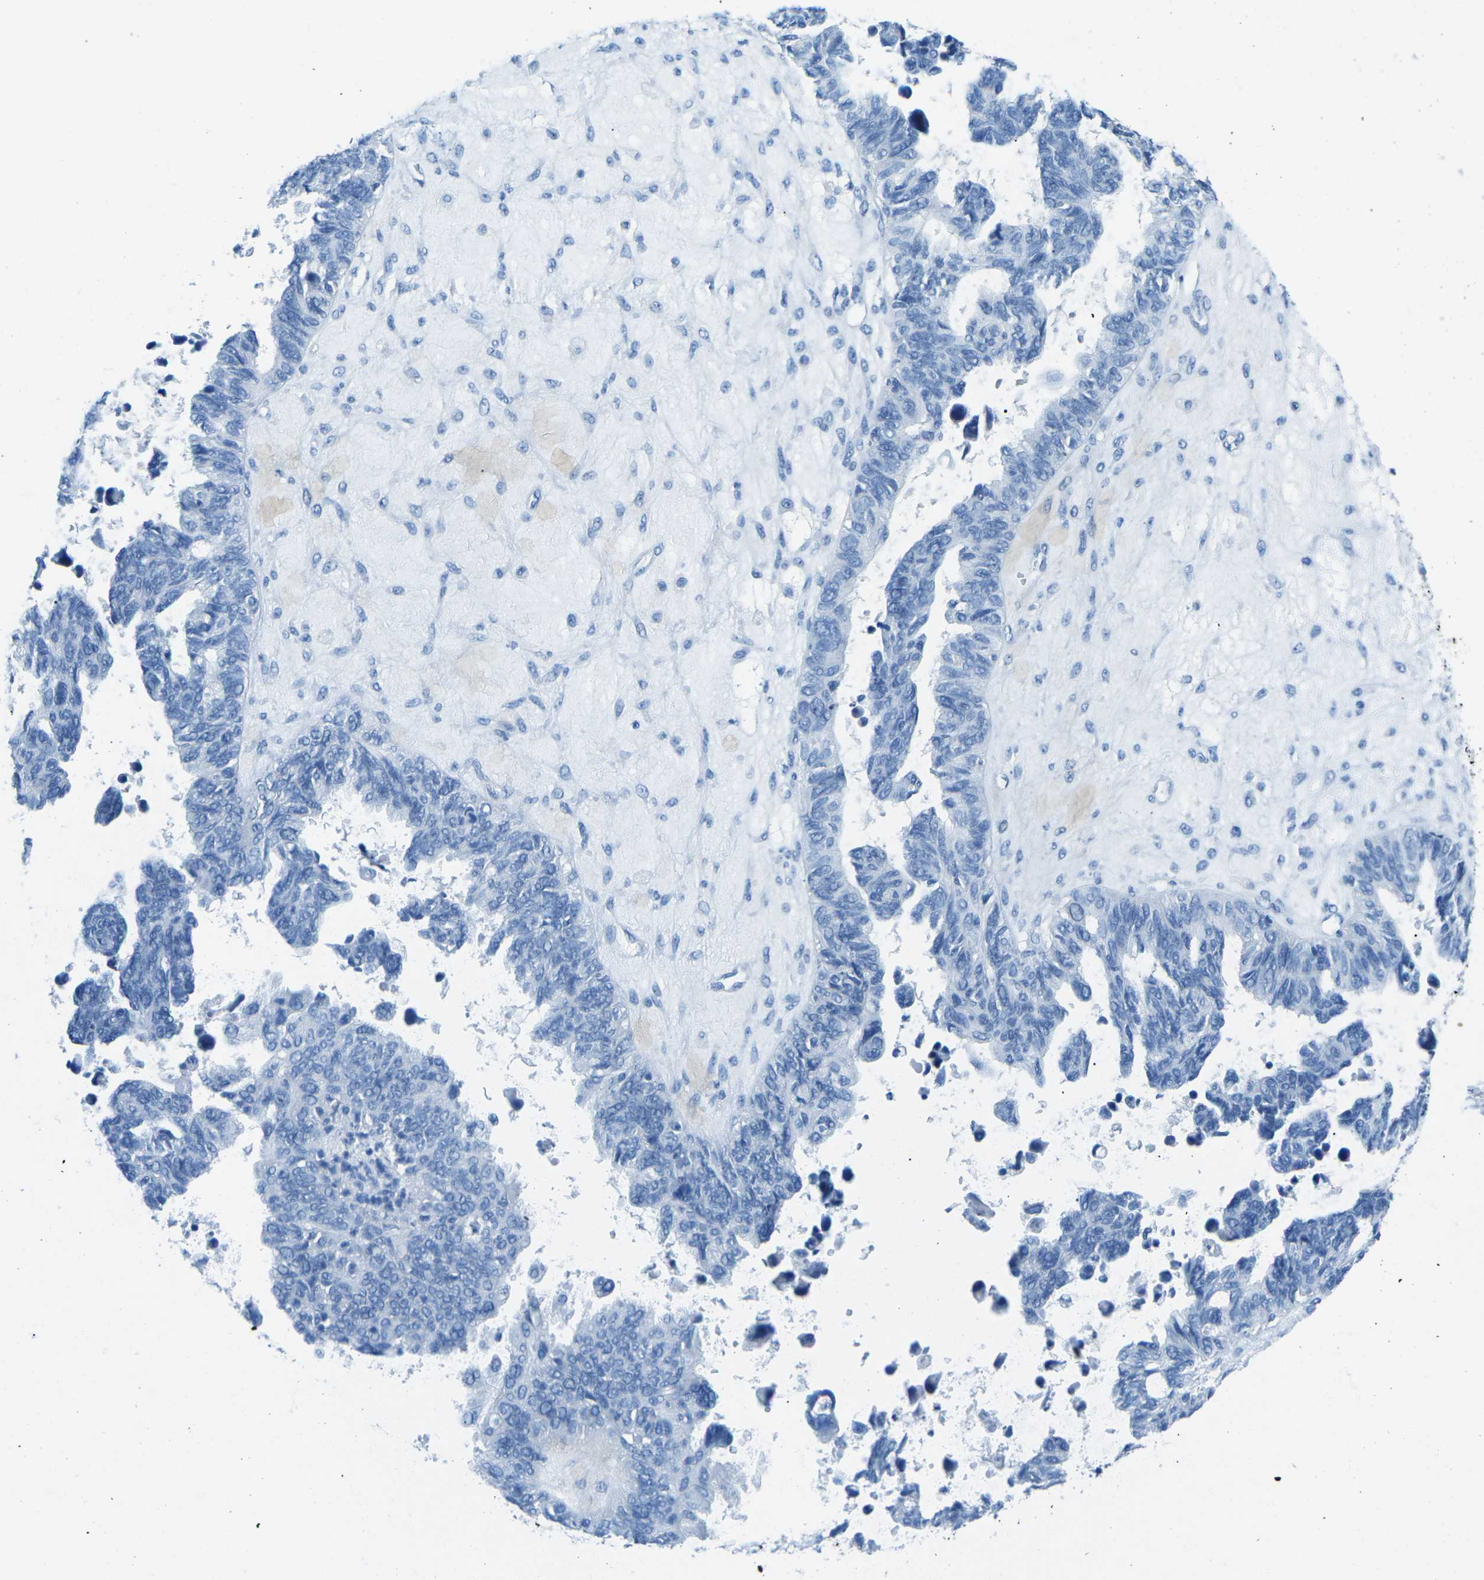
{"staining": {"intensity": "negative", "quantity": "none", "location": "none"}, "tissue": "ovarian cancer", "cell_type": "Tumor cells", "image_type": "cancer", "snomed": [{"axis": "morphology", "description": "Cystadenocarcinoma, serous, NOS"}, {"axis": "topography", "description": "Ovary"}], "caption": "Serous cystadenocarcinoma (ovarian) stained for a protein using immunohistochemistry exhibits no positivity tumor cells.", "gene": "MYH8", "patient": {"sex": "female", "age": 79}}